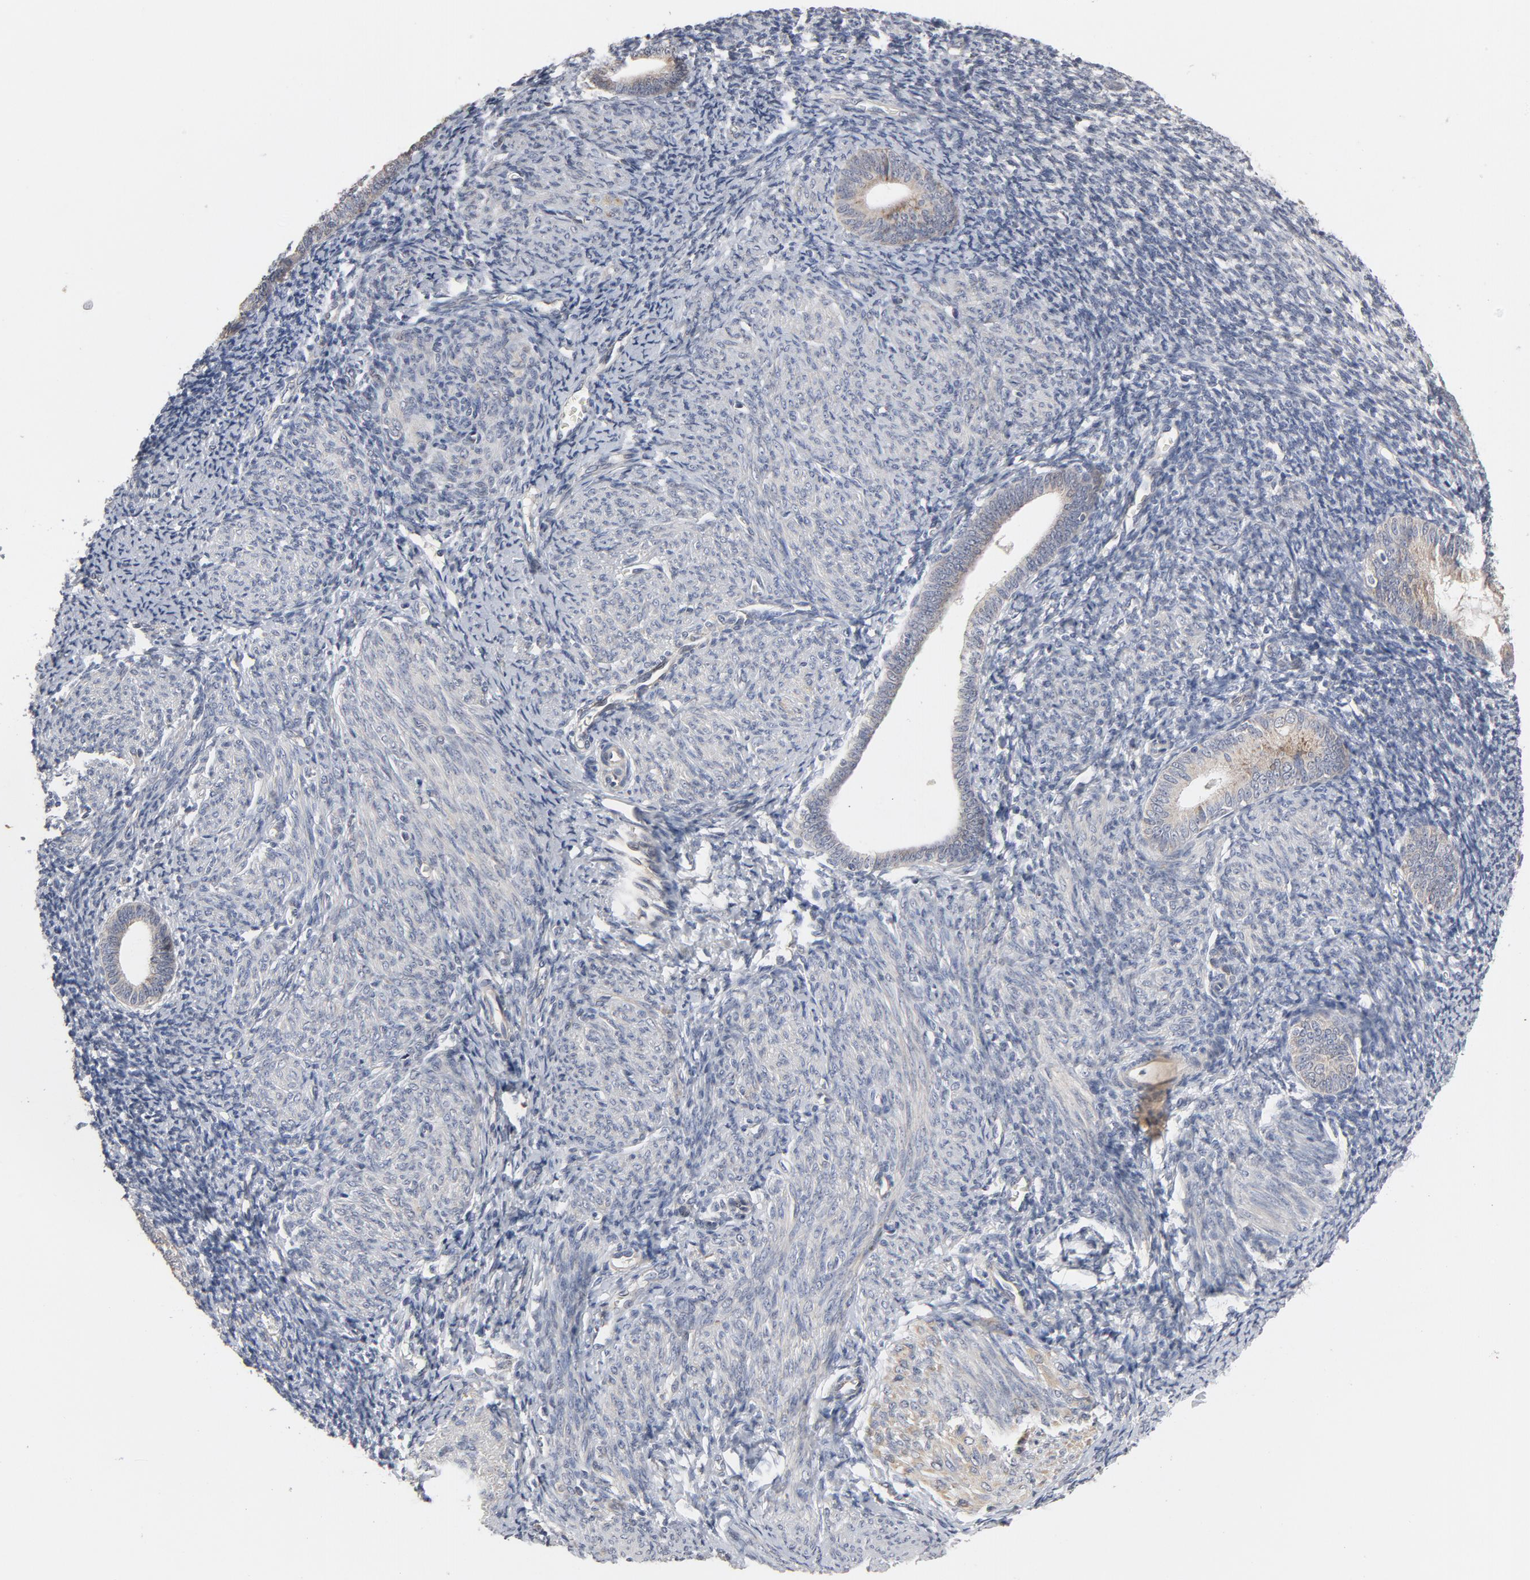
{"staining": {"intensity": "weak", "quantity": "<25%", "location": "cytoplasmic/membranous"}, "tissue": "endometrium", "cell_type": "Cells in endometrial stroma", "image_type": "normal", "snomed": [{"axis": "morphology", "description": "Normal tissue, NOS"}, {"axis": "topography", "description": "Endometrium"}], "caption": "DAB (3,3'-diaminobenzidine) immunohistochemical staining of benign endometrium exhibits no significant staining in cells in endometrial stroma. The staining was performed using DAB (3,3'-diaminobenzidine) to visualize the protein expression in brown, while the nuclei were stained in blue with hematoxylin (Magnification: 20x).", "gene": "PPP1R1B", "patient": {"sex": "female", "age": 57}}